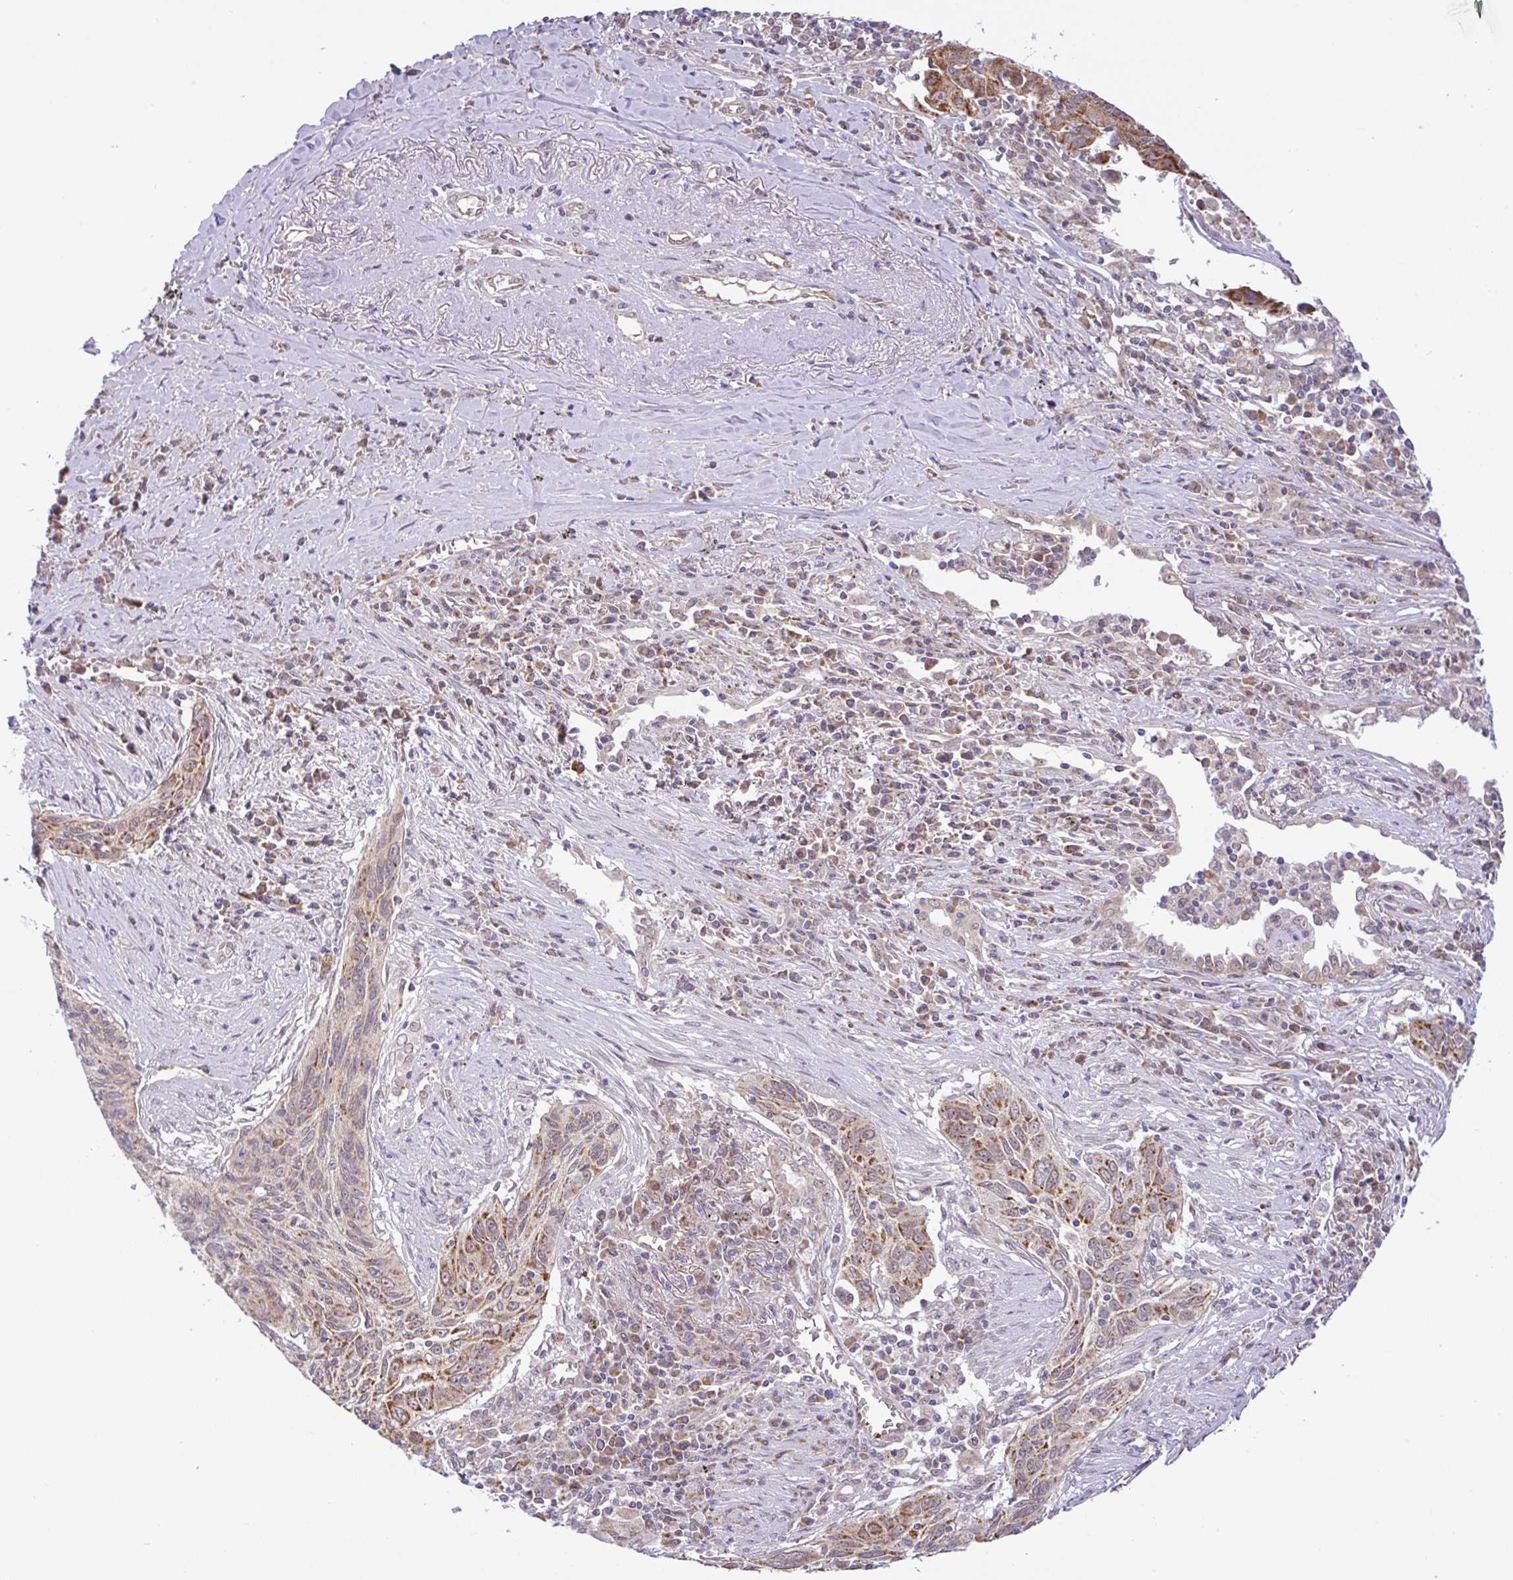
{"staining": {"intensity": "moderate", "quantity": "25%-75%", "location": "cytoplasmic/membranous"}, "tissue": "lung cancer", "cell_type": "Tumor cells", "image_type": "cancer", "snomed": [{"axis": "morphology", "description": "Squamous cell carcinoma, NOS"}, {"axis": "topography", "description": "Lung"}], "caption": "Approximately 25%-75% of tumor cells in human lung cancer exhibit moderate cytoplasmic/membranous protein staining as visualized by brown immunohistochemical staining.", "gene": "DLEU7", "patient": {"sex": "female", "age": 66}}